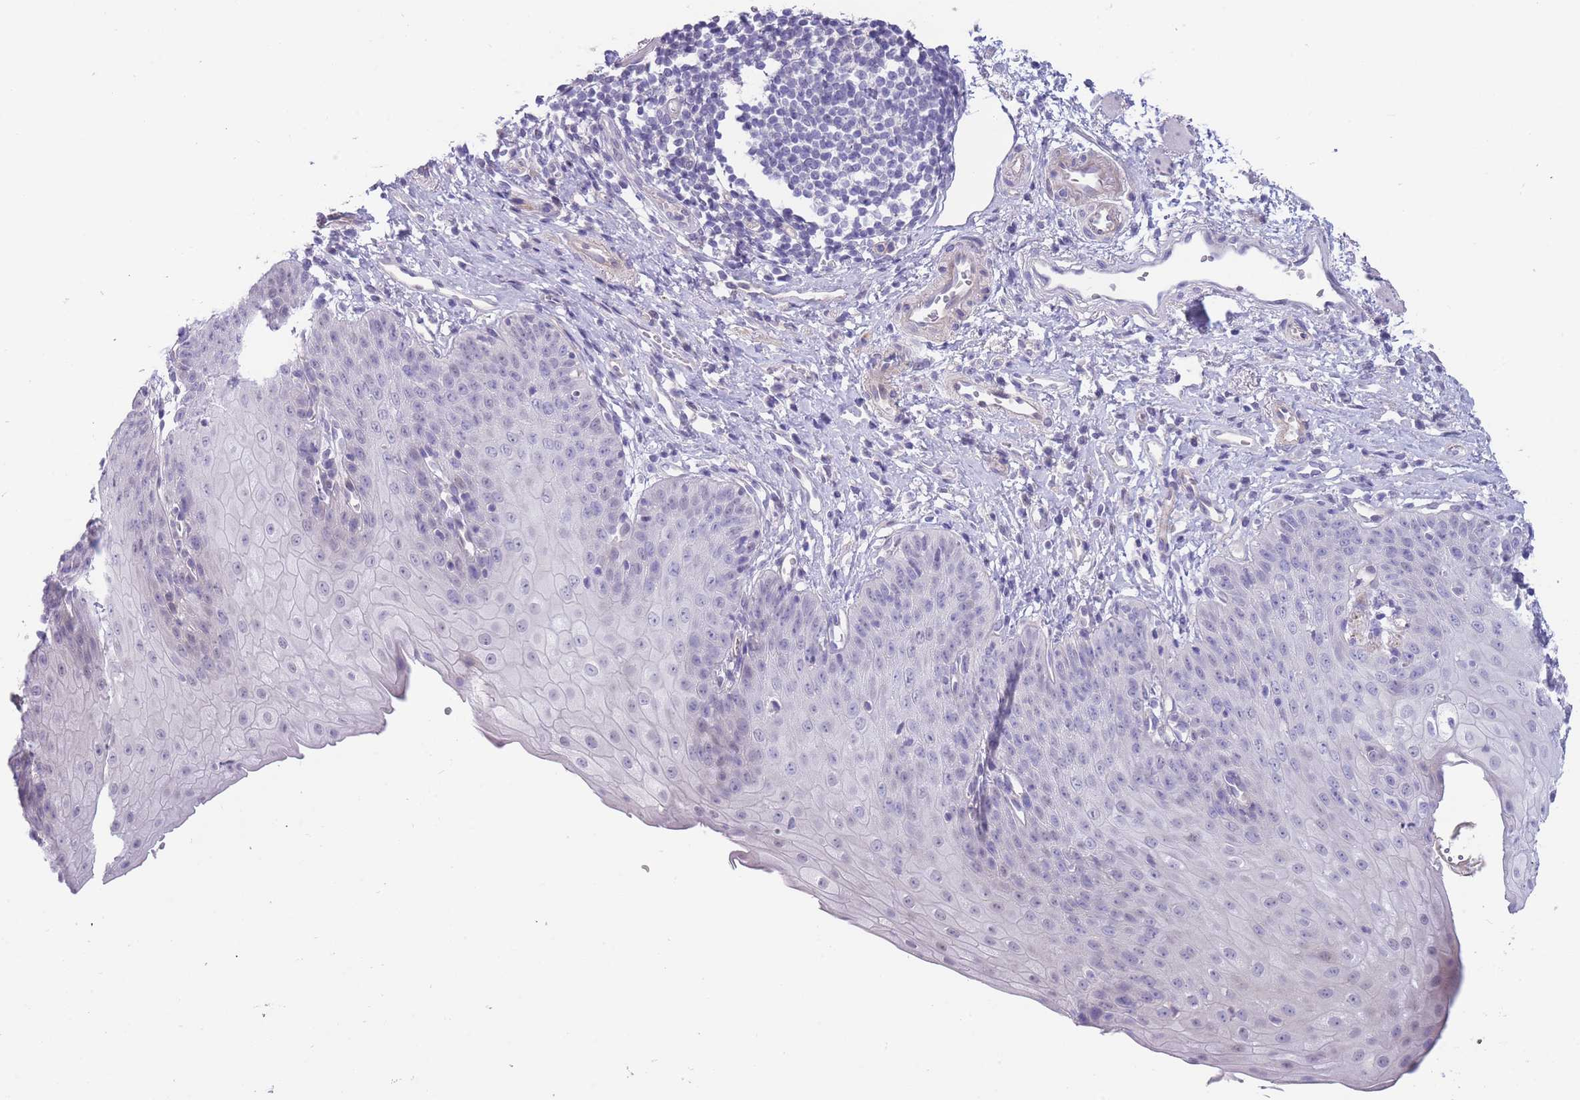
{"staining": {"intensity": "weak", "quantity": "<25%", "location": "nuclear"}, "tissue": "esophagus", "cell_type": "Squamous epithelial cells", "image_type": "normal", "snomed": [{"axis": "morphology", "description": "Normal tissue, NOS"}, {"axis": "topography", "description": "Esophagus"}], "caption": "Immunohistochemistry (IHC) photomicrograph of benign esophagus: human esophagus stained with DAB (3,3'-diaminobenzidine) shows no significant protein expression in squamous epithelial cells. The staining is performed using DAB (3,3'-diaminobenzidine) brown chromogen with nuclei counter-stained in using hematoxylin.", "gene": "PRR23A", "patient": {"sex": "male", "age": 71}}